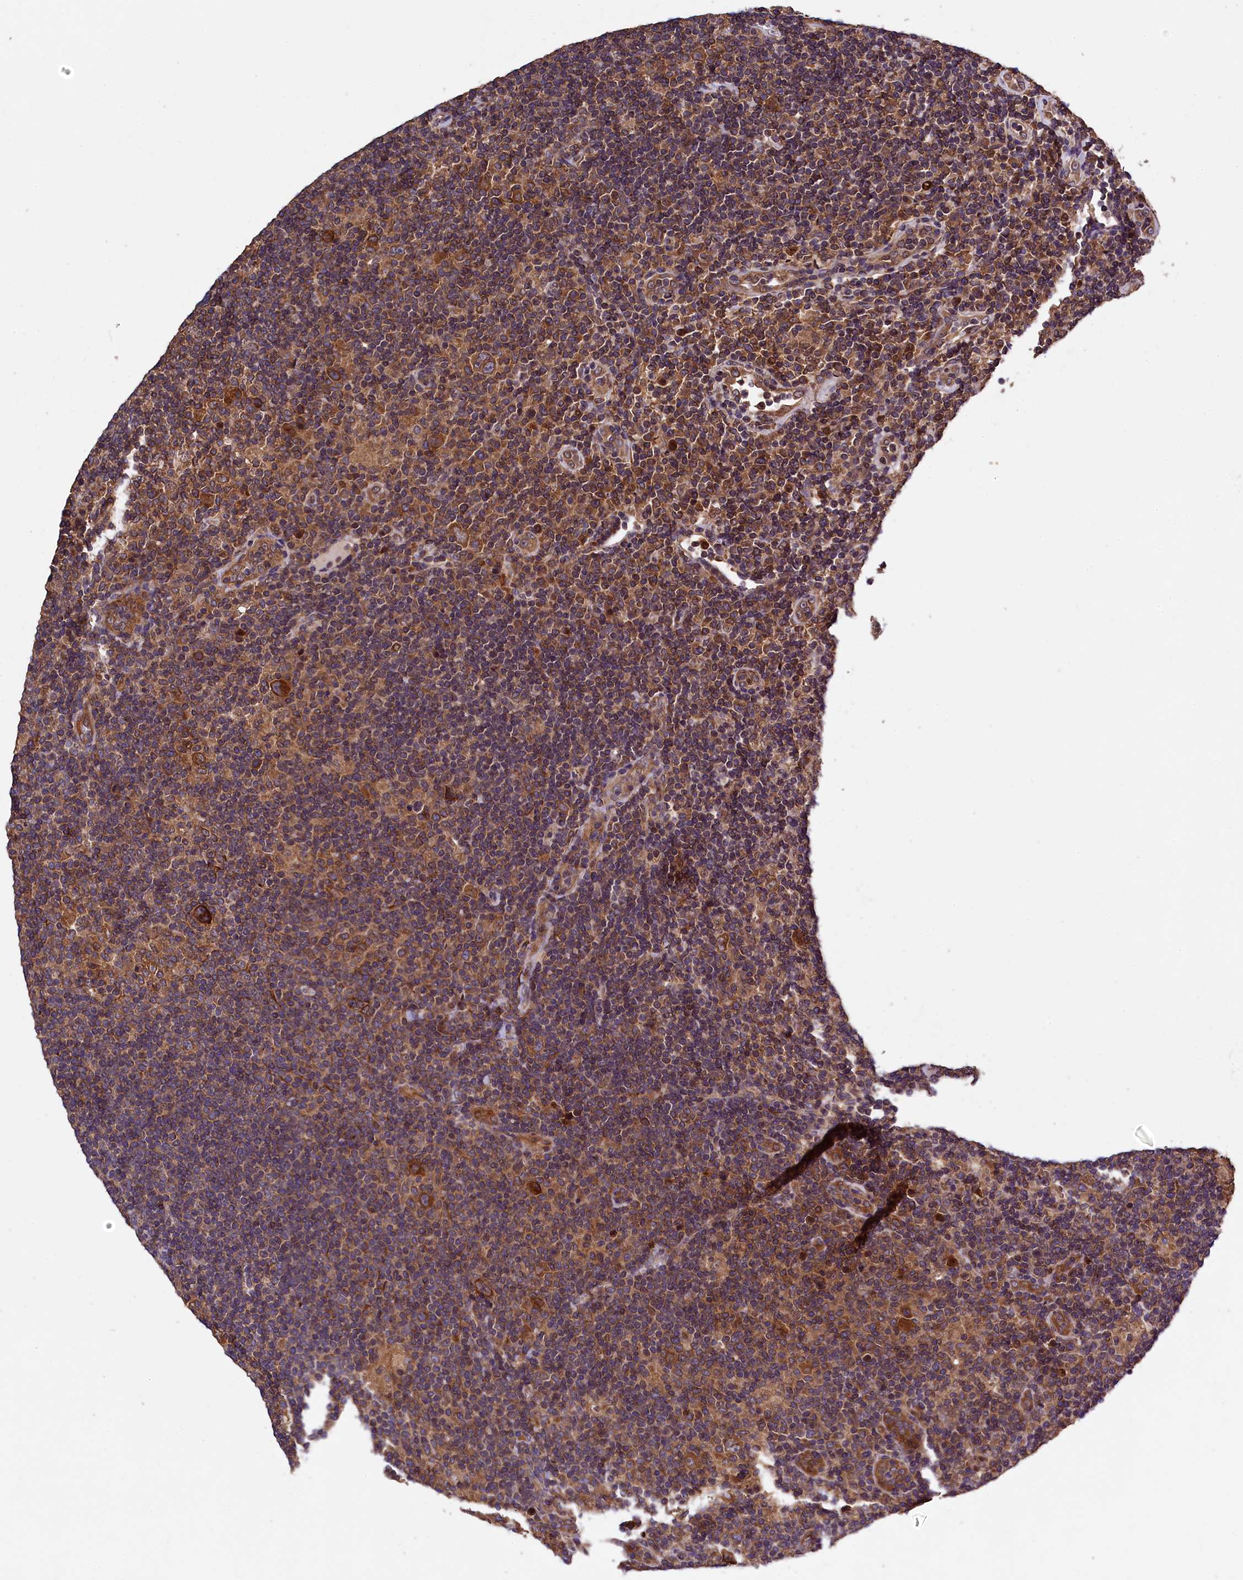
{"staining": {"intensity": "strong", "quantity": ">75%", "location": "cytoplasmic/membranous"}, "tissue": "lymphoma", "cell_type": "Tumor cells", "image_type": "cancer", "snomed": [{"axis": "morphology", "description": "Hodgkin's disease, NOS"}, {"axis": "topography", "description": "Lymph node"}], "caption": "Immunohistochemical staining of human Hodgkin's disease exhibits high levels of strong cytoplasmic/membranous staining in approximately >75% of tumor cells.", "gene": "KLC2", "patient": {"sex": "female", "age": 57}}